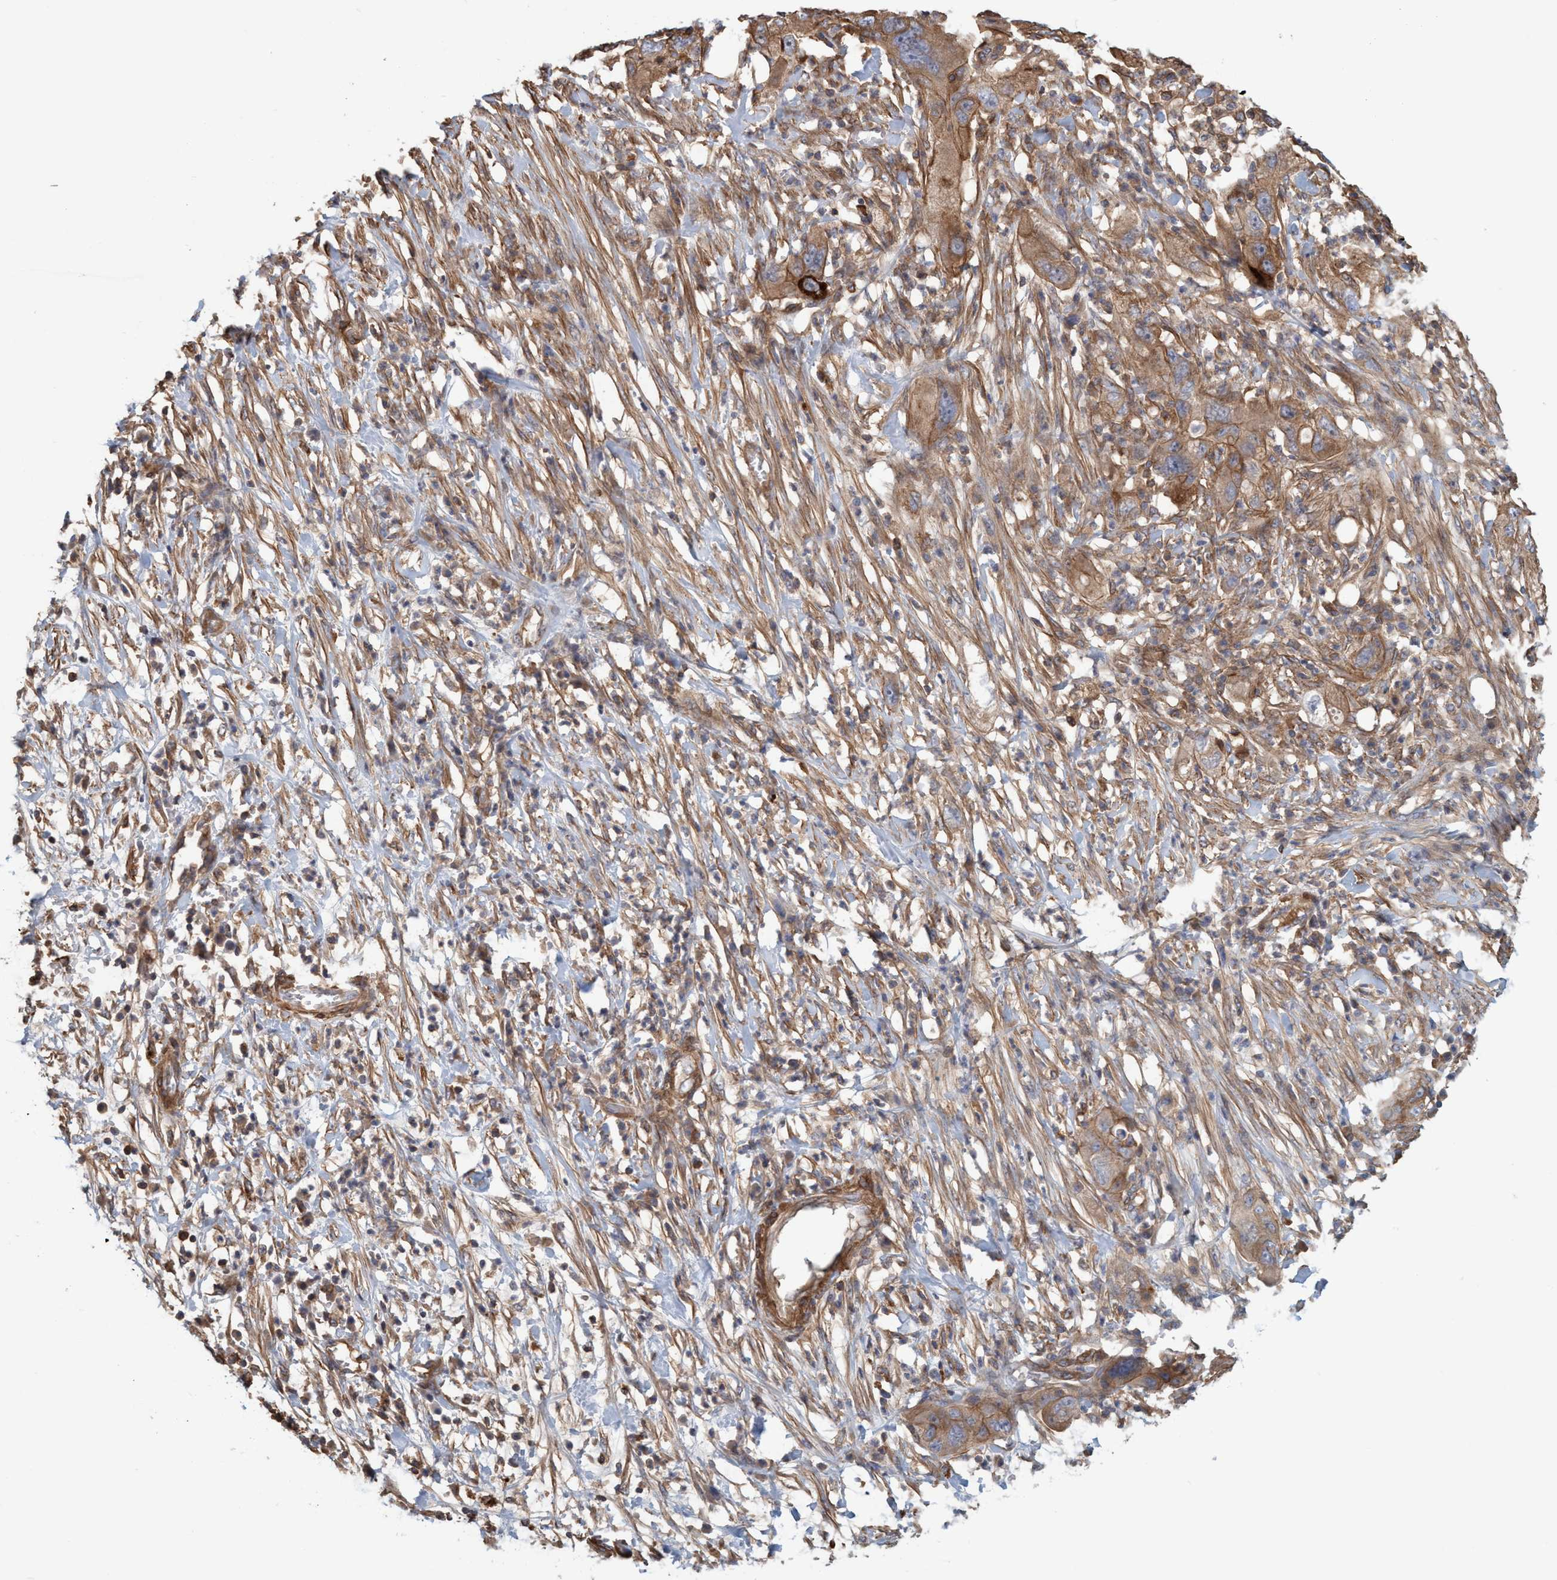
{"staining": {"intensity": "moderate", "quantity": ">75%", "location": "cytoplasmic/membranous"}, "tissue": "pancreatic cancer", "cell_type": "Tumor cells", "image_type": "cancer", "snomed": [{"axis": "morphology", "description": "Adenocarcinoma, NOS"}, {"axis": "topography", "description": "Pancreas"}], "caption": "Immunohistochemical staining of human pancreatic cancer reveals moderate cytoplasmic/membranous protein positivity in about >75% of tumor cells.", "gene": "SPECC1", "patient": {"sex": "female", "age": 78}}